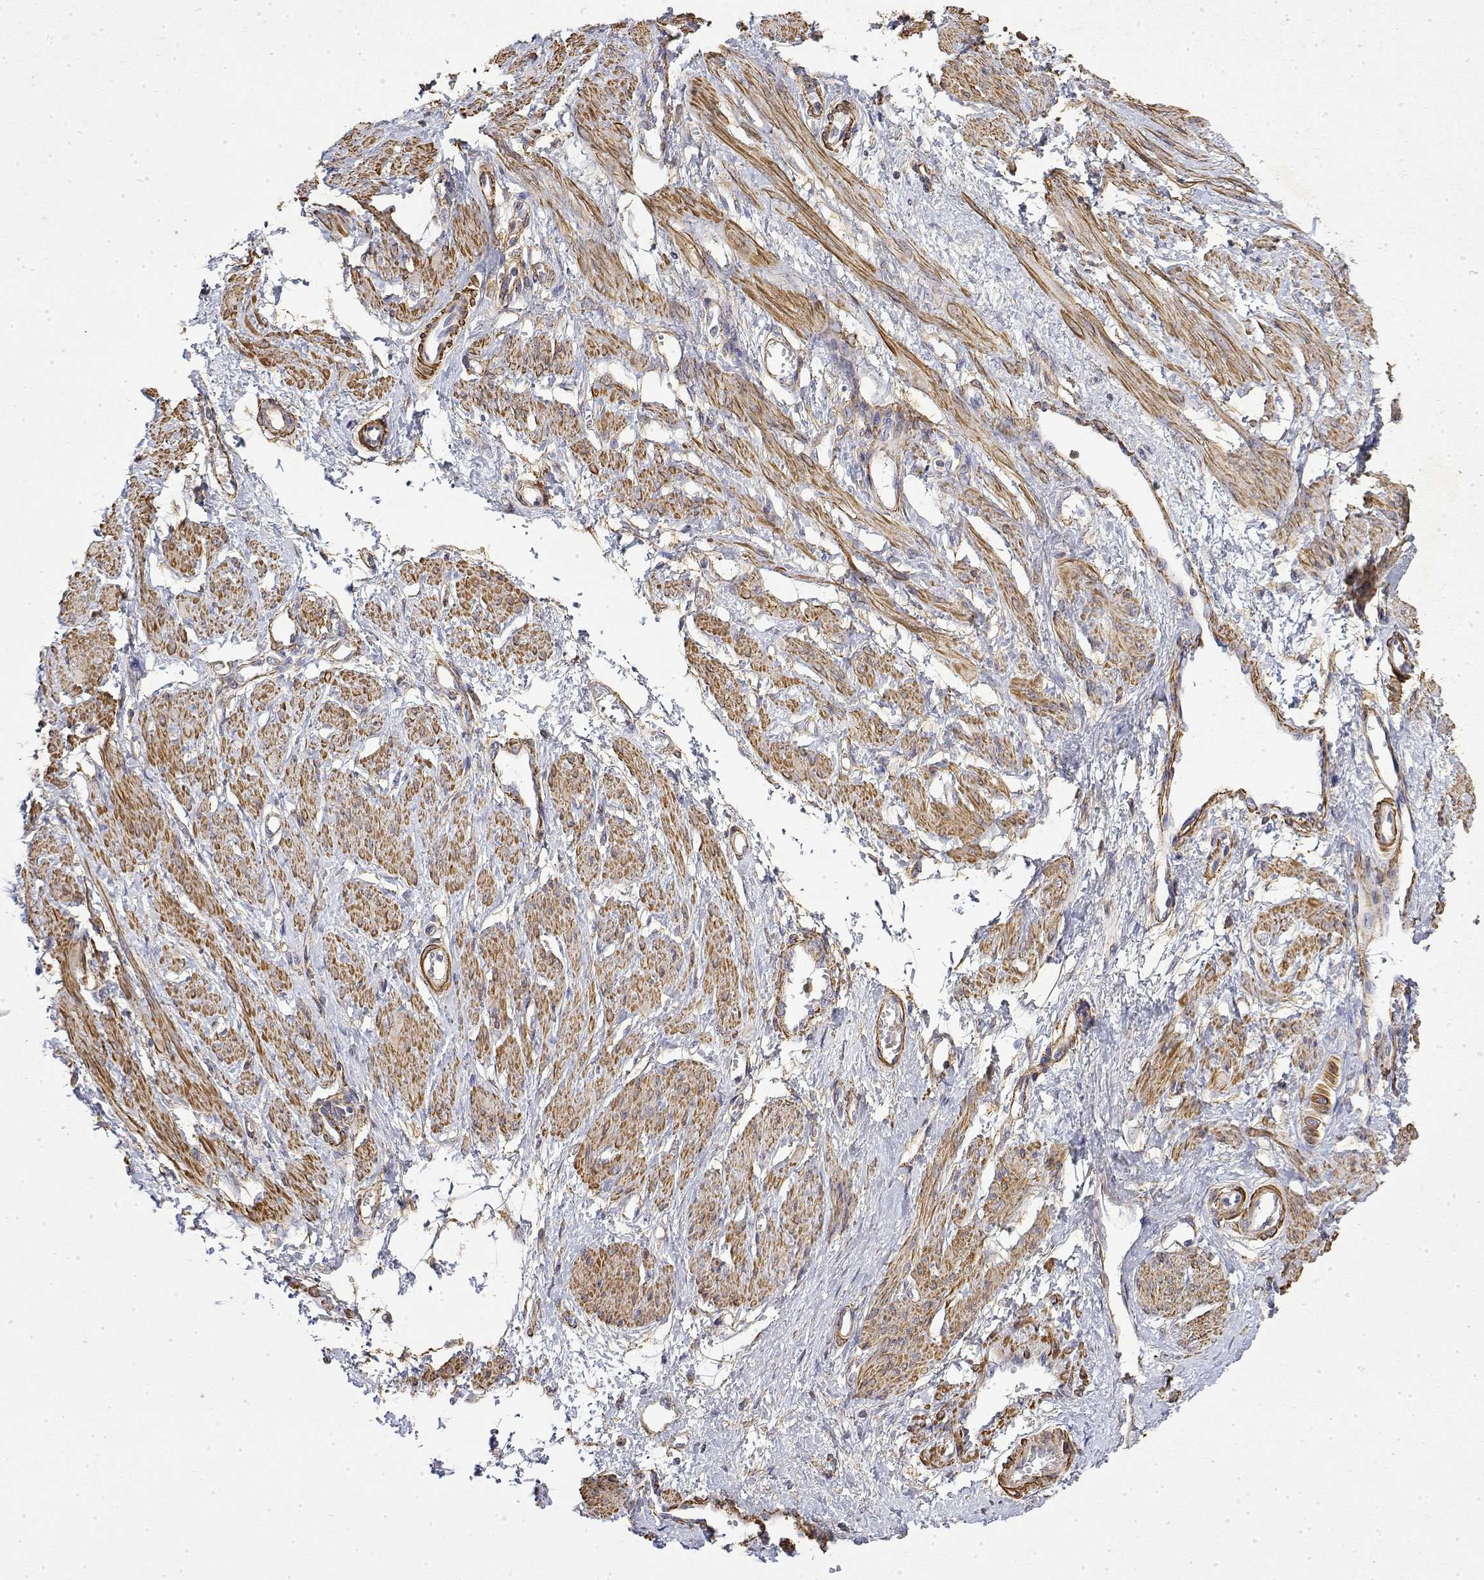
{"staining": {"intensity": "moderate", "quantity": ">75%", "location": "cytoplasmic/membranous"}, "tissue": "smooth muscle", "cell_type": "Smooth muscle cells", "image_type": "normal", "snomed": [{"axis": "morphology", "description": "Normal tissue, NOS"}, {"axis": "topography", "description": "Smooth muscle"}, {"axis": "topography", "description": "Uterus"}], "caption": "Protein analysis of benign smooth muscle reveals moderate cytoplasmic/membranous staining in about >75% of smooth muscle cells.", "gene": "SOWAHD", "patient": {"sex": "female", "age": 39}}